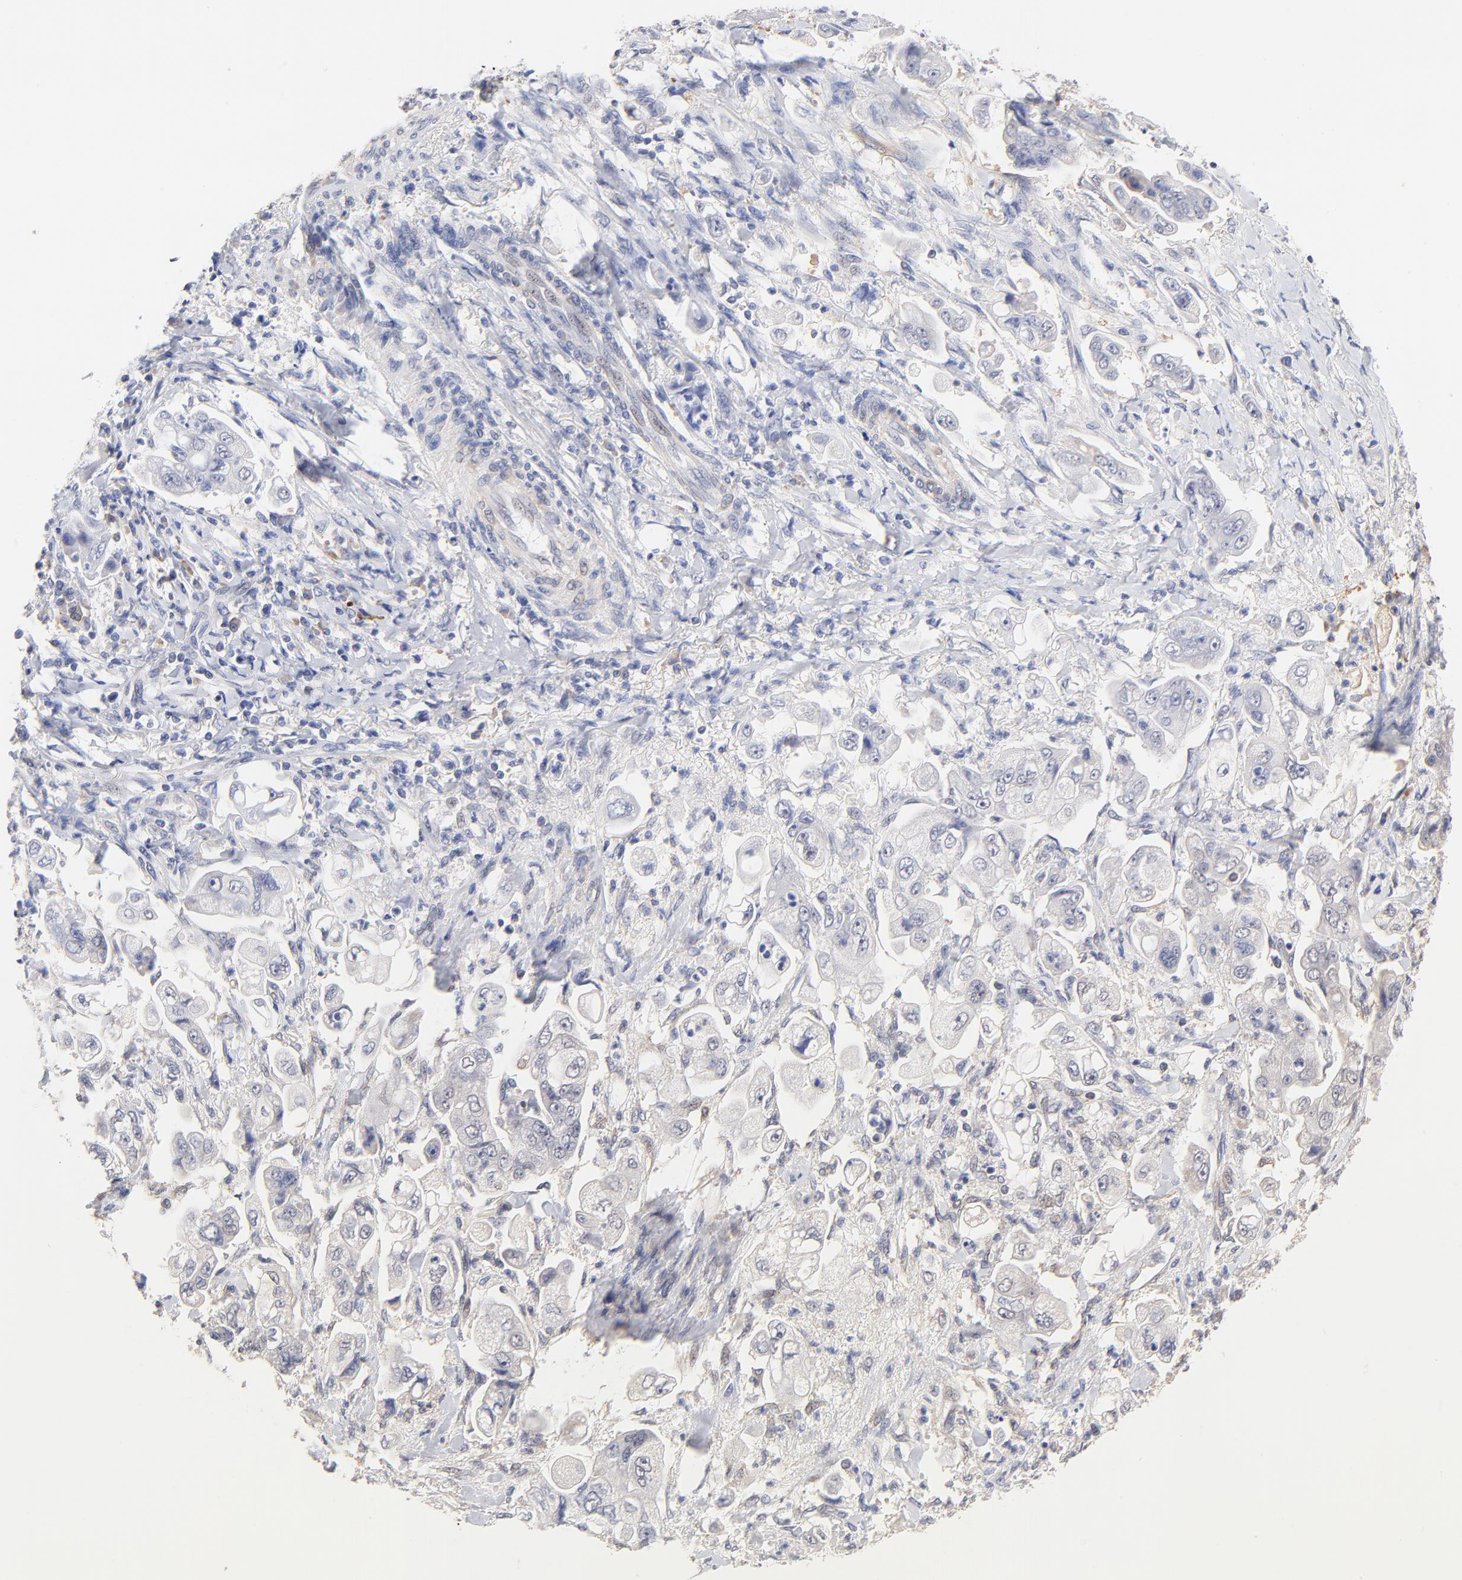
{"staining": {"intensity": "negative", "quantity": "none", "location": "none"}, "tissue": "stomach cancer", "cell_type": "Tumor cells", "image_type": "cancer", "snomed": [{"axis": "morphology", "description": "Adenocarcinoma, NOS"}, {"axis": "topography", "description": "Stomach"}], "caption": "The IHC image has no significant positivity in tumor cells of stomach cancer (adenocarcinoma) tissue.", "gene": "TWNK", "patient": {"sex": "male", "age": 62}}